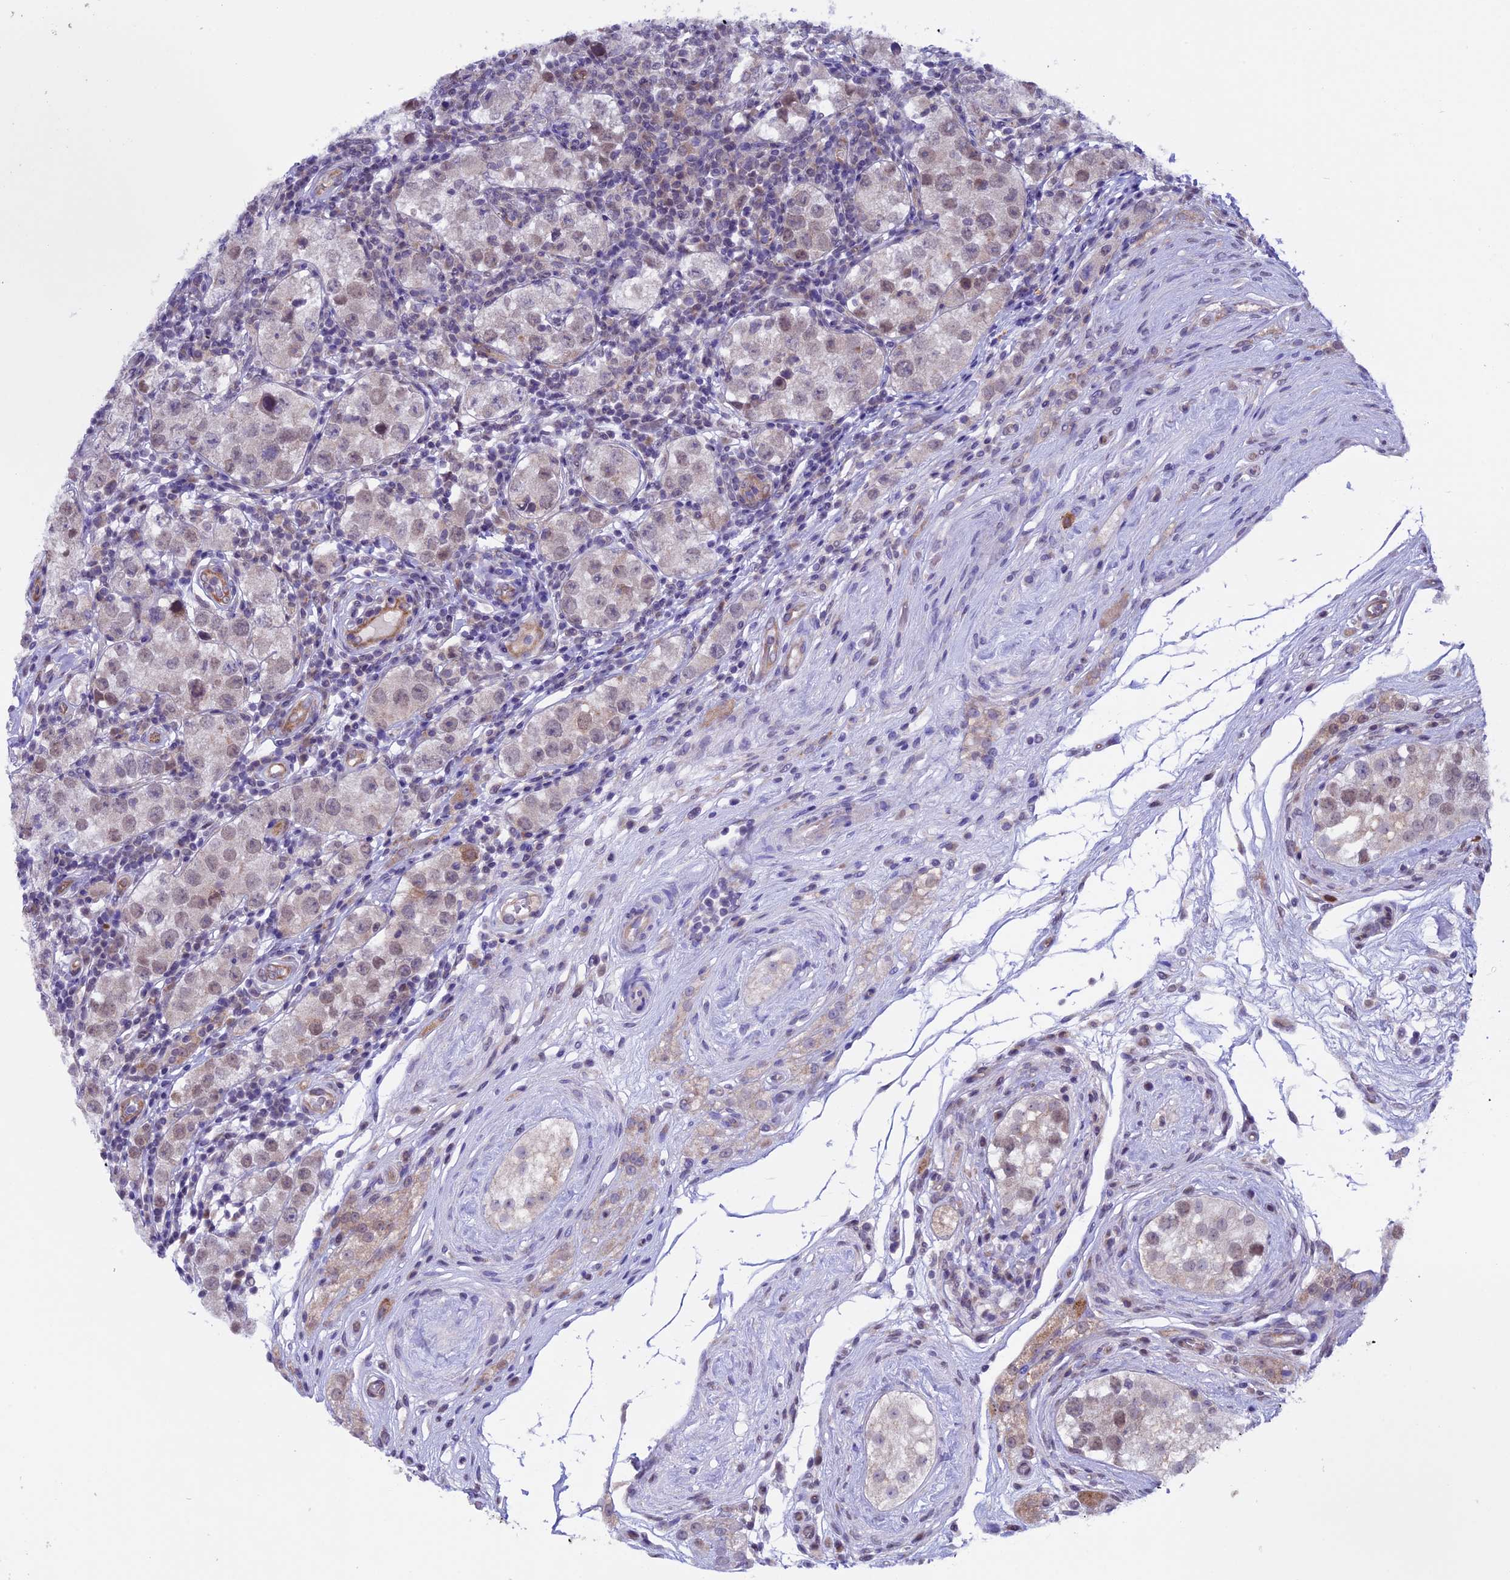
{"staining": {"intensity": "weak", "quantity": "<25%", "location": "nuclear"}, "tissue": "testis cancer", "cell_type": "Tumor cells", "image_type": "cancer", "snomed": [{"axis": "morphology", "description": "Seminoma, NOS"}, {"axis": "topography", "description": "Testis"}], "caption": "The immunohistochemistry histopathology image has no significant staining in tumor cells of testis cancer tissue.", "gene": "TMEM171", "patient": {"sex": "male", "age": 34}}